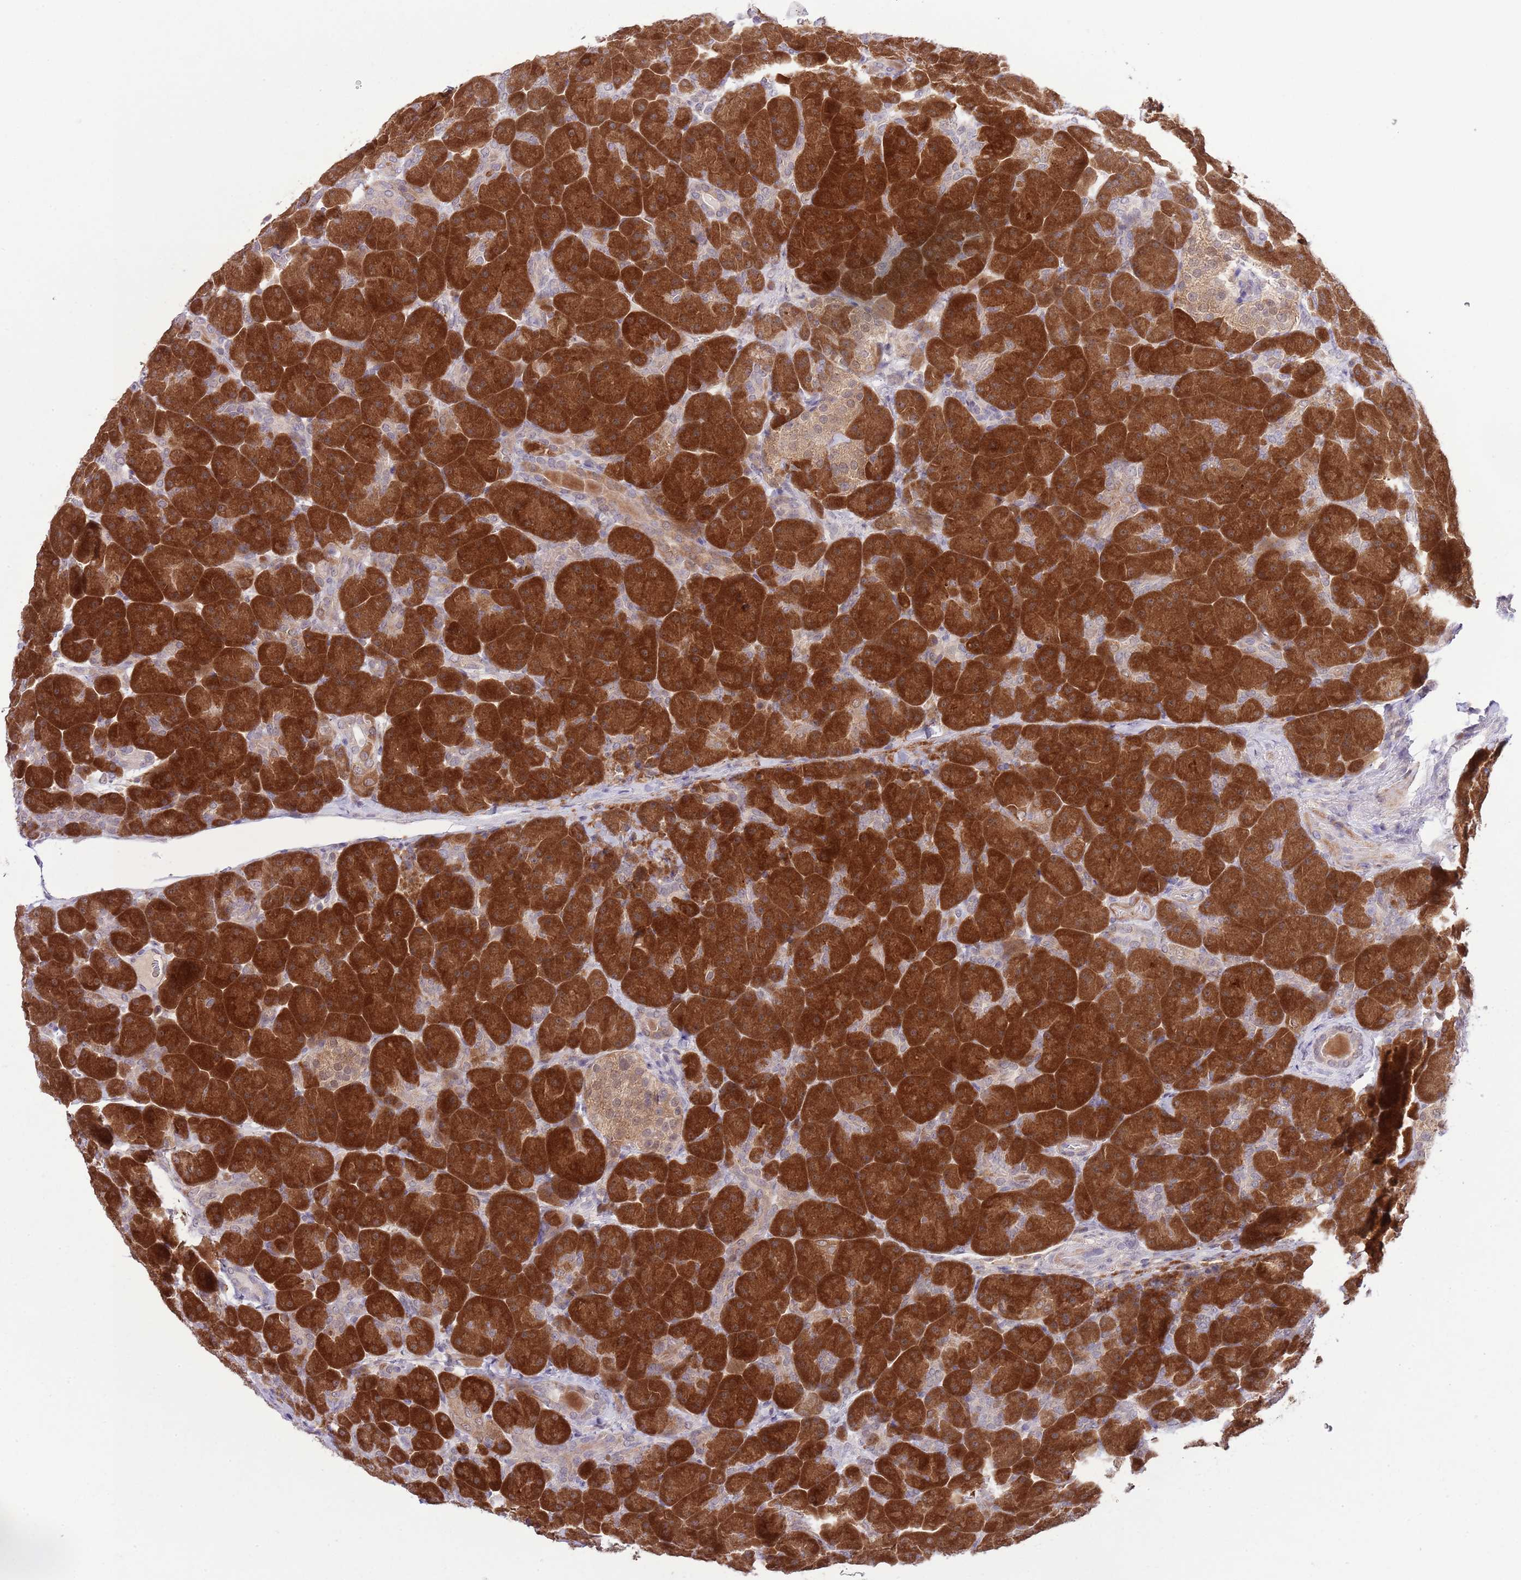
{"staining": {"intensity": "strong", "quantity": ">75%", "location": "cytoplasmic/membranous"}, "tissue": "pancreas", "cell_type": "Exocrine glandular cells", "image_type": "normal", "snomed": [{"axis": "morphology", "description": "Normal tissue, NOS"}, {"axis": "topography", "description": "Pancreas"}], "caption": "Protein expression analysis of normal pancreas exhibits strong cytoplasmic/membranous staining in about >75% of exocrine glandular cells.", "gene": "GALK2", "patient": {"sex": "male", "age": 66}}